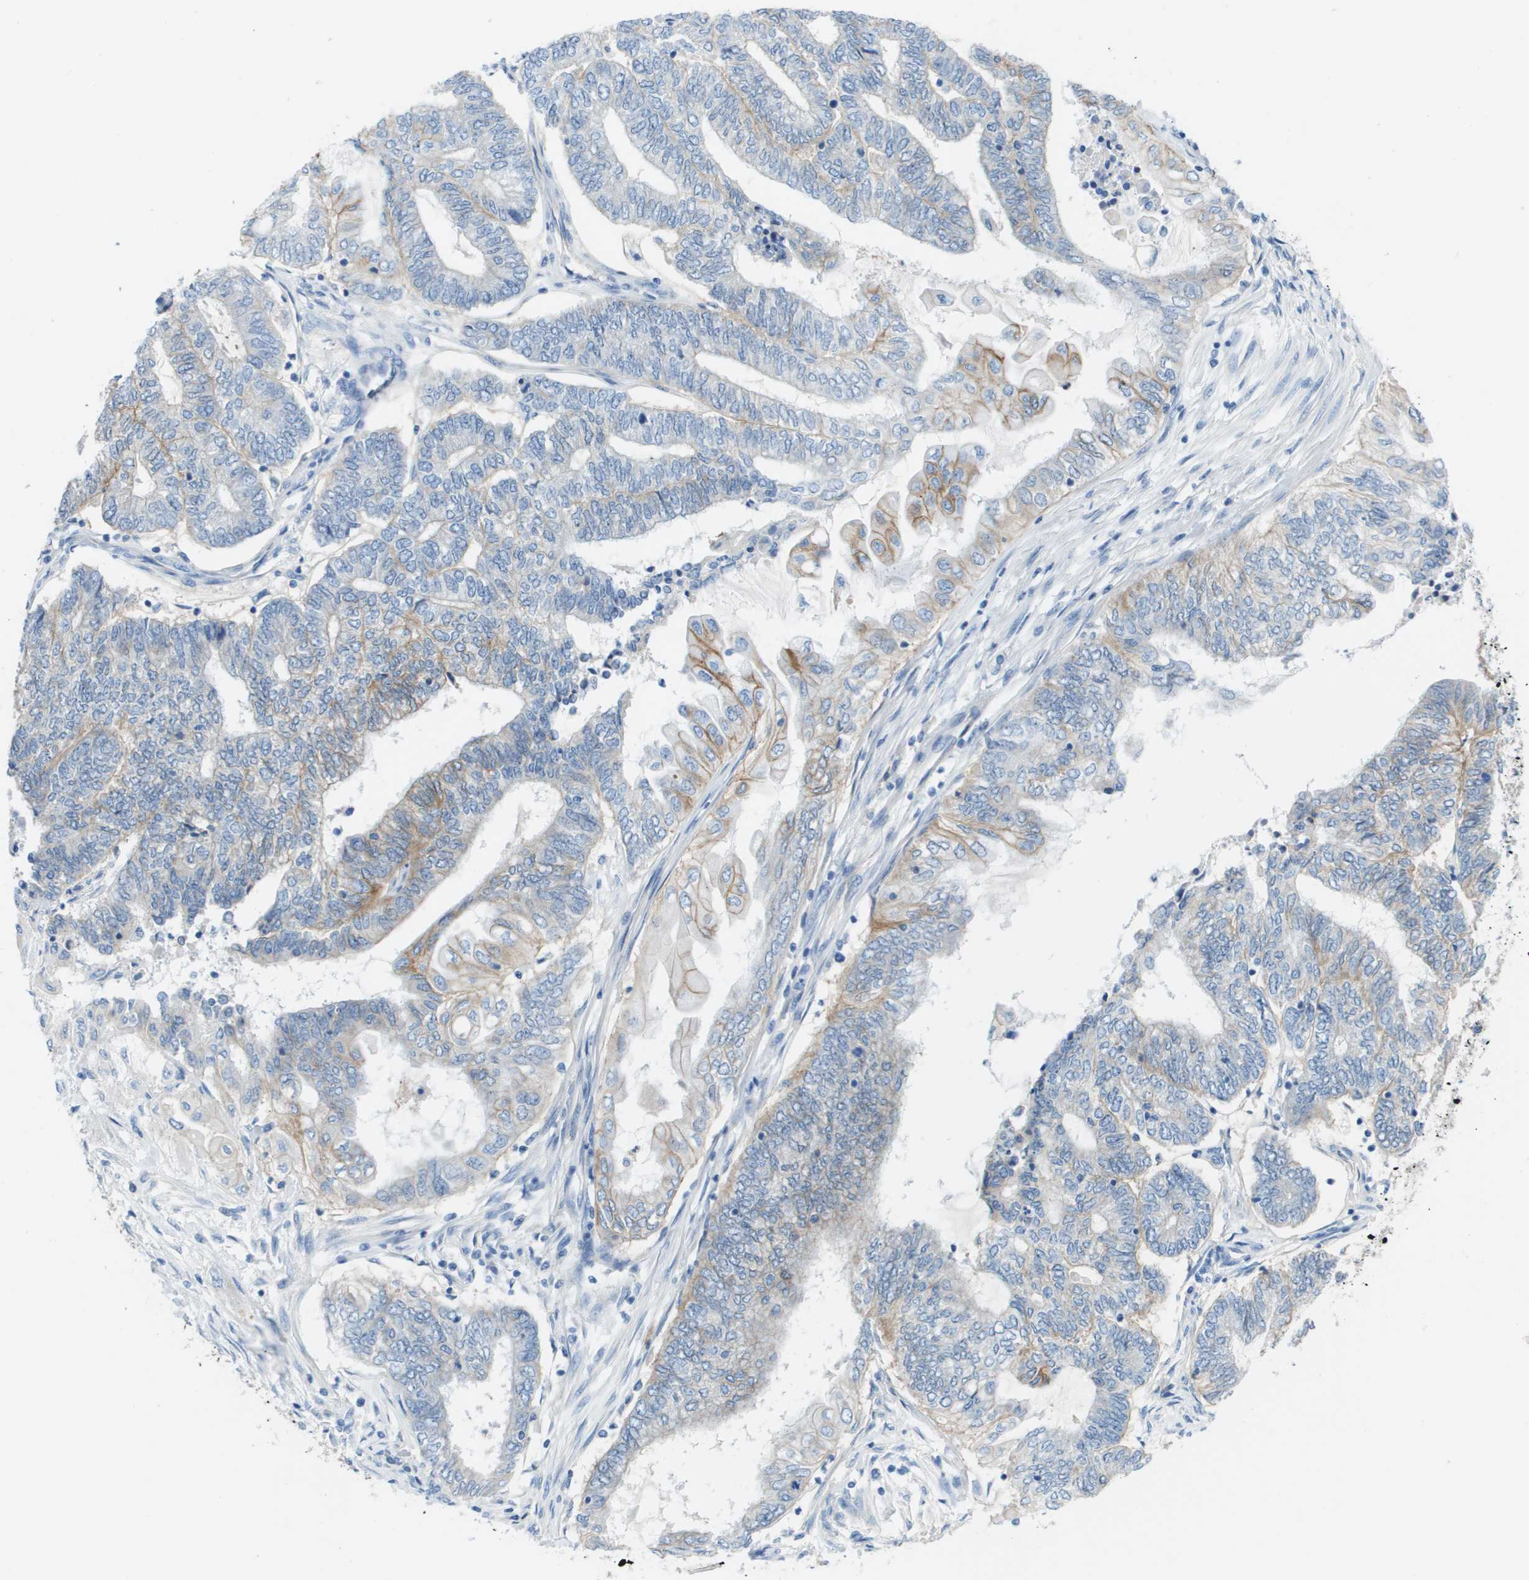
{"staining": {"intensity": "moderate", "quantity": "<25%", "location": "cytoplasmic/membranous"}, "tissue": "endometrial cancer", "cell_type": "Tumor cells", "image_type": "cancer", "snomed": [{"axis": "morphology", "description": "Adenocarcinoma, NOS"}, {"axis": "topography", "description": "Uterus"}, {"axis": "topography", "description": "Endometrium"}], "caption": "High-power microscopy captured an immunohistochemistry (IHC) image of adenocarcinoma (endometrial), revealing moderate cytoplasmic/membranous expression in about <25% of tumor cells.", "gene": "CD46", "patient": {"sex": "female", "age": 70}}